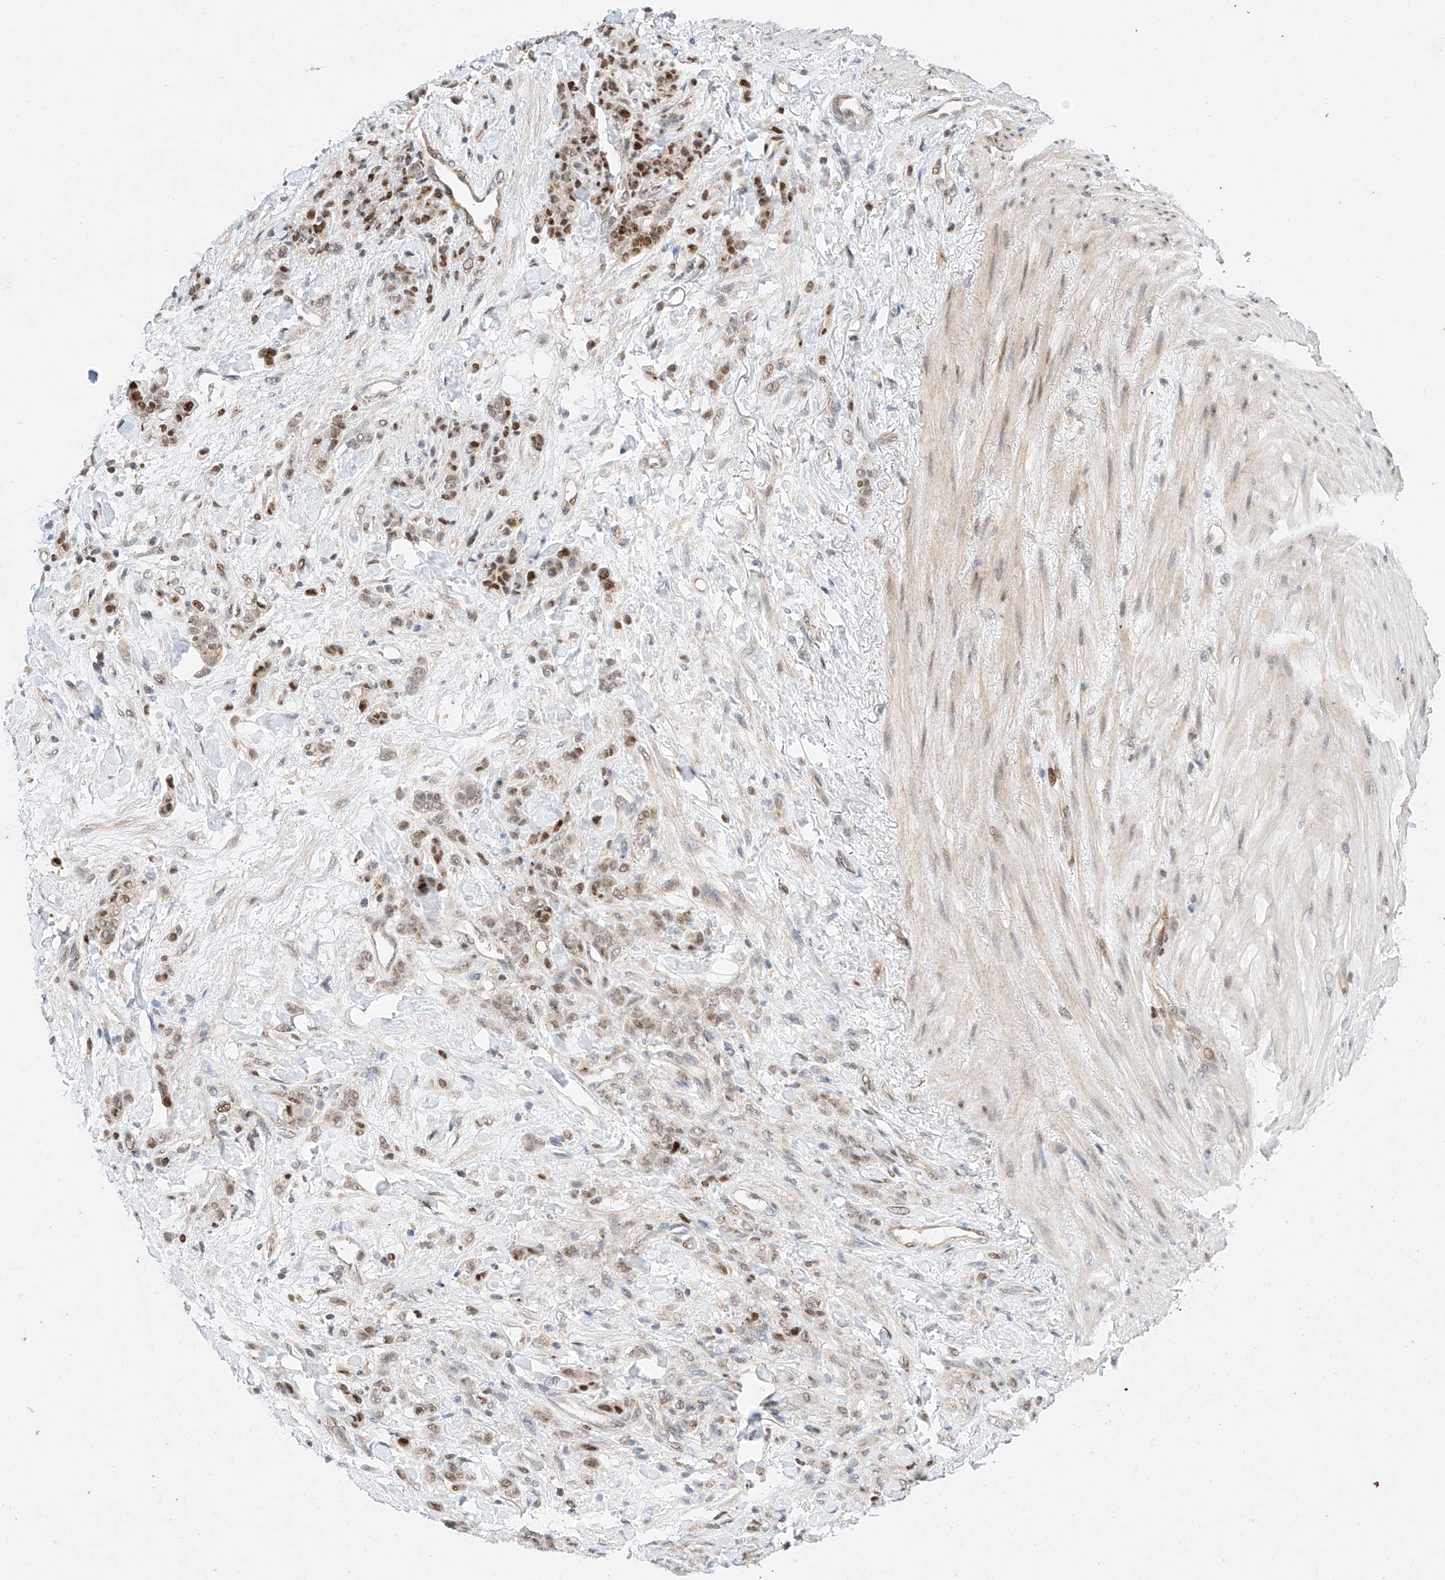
{"staining": {"intensity": "moderate", "quantity": "<25%", "location": "nuclear"}, "tissue": "stomach cancer", "cell_type": "Tumor cells", "image_type": "cancer", "snomed": [{"axis": "morphology", "description": "Normal tissue, NOS"}, {"axis": "morphology", "description": "Adenocarcinoma, NOS"}, {"axis": "topography", "description": "Stomach"}], "caption": "IHC of human stomach cancer shows low levels of moderate nuclear expression in about <25% of tumor cells. IHC stains the protein of interest in brown and the nuclei are stained blue.", "gene": "HDAC9", "patient": {"sex": "male", "age": 82}}